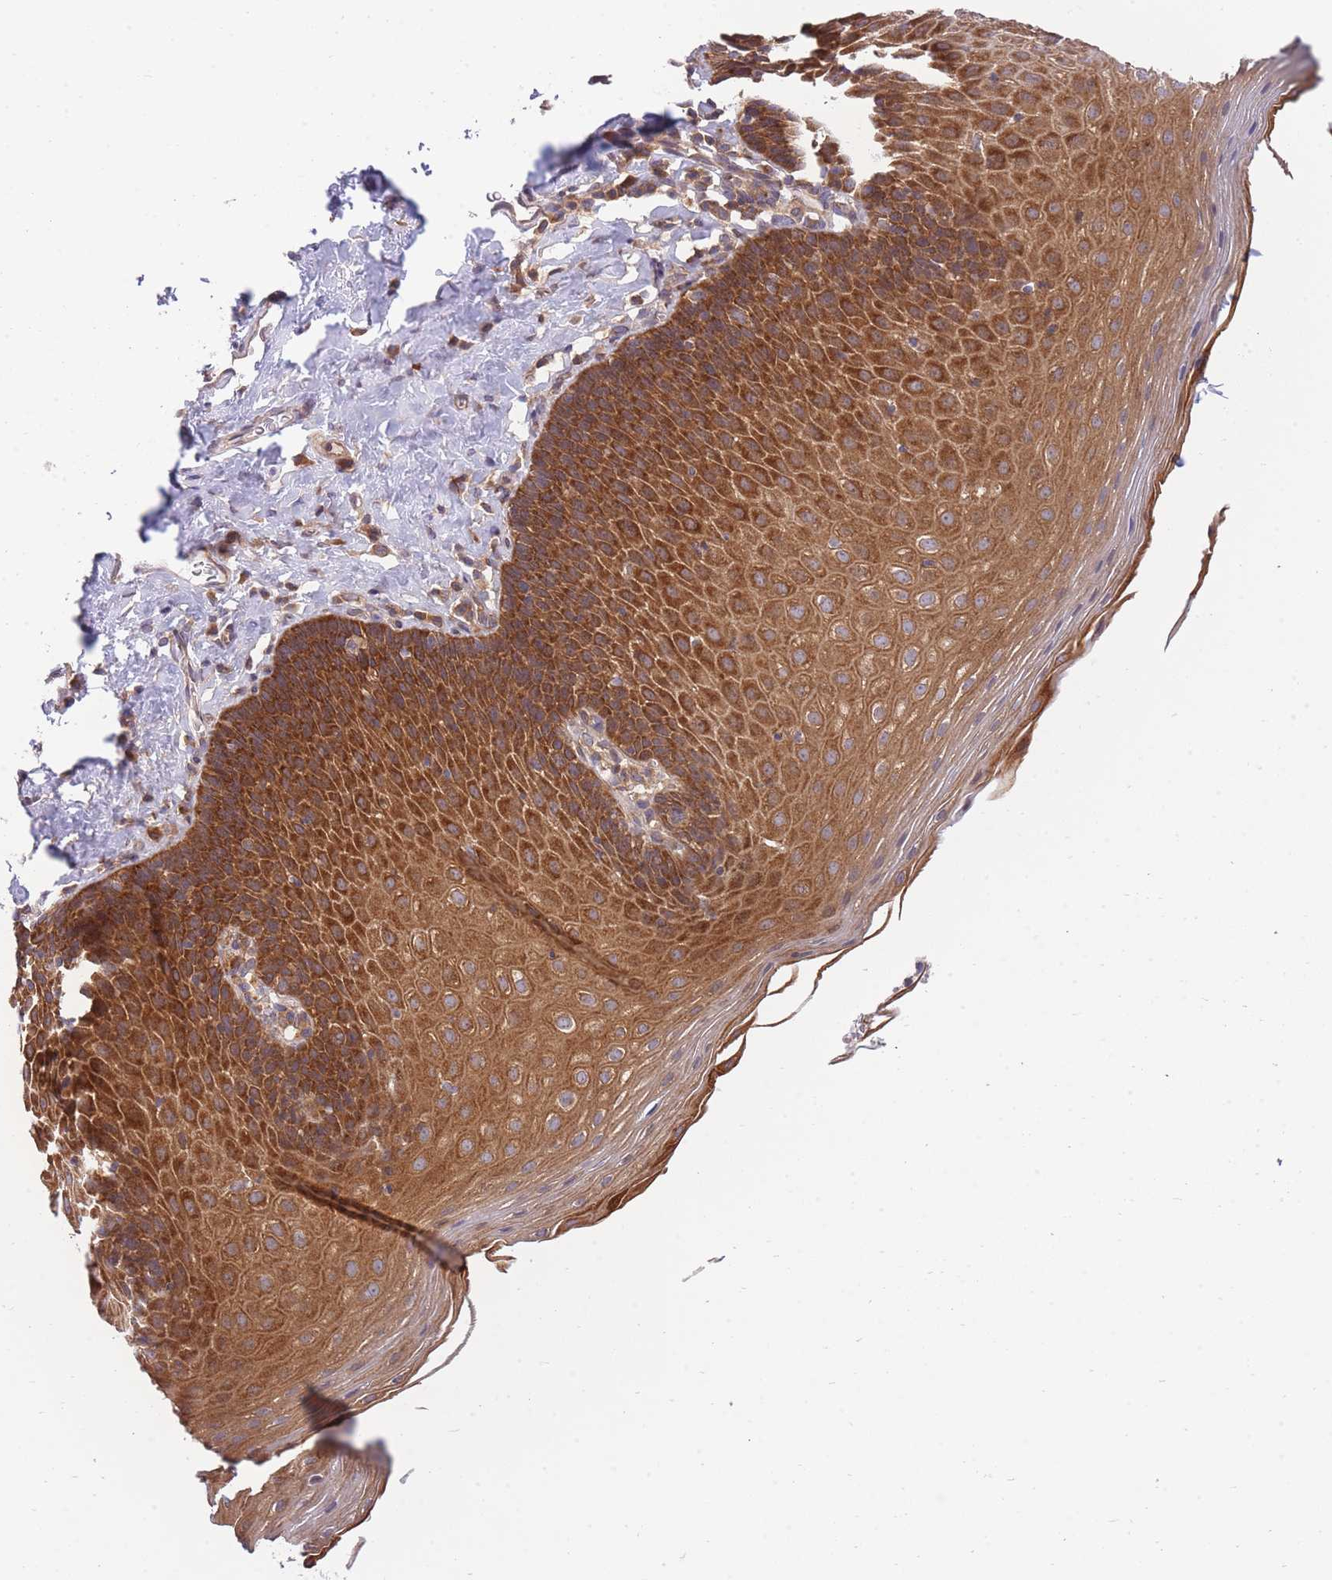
{"staining": {"intensity": "strong", "quantity": ">75%", "location": "cytoplasmic/membranous"}, "tissue": "esophagus", "cell_type": "Squamous epithelial cells", "image_type": "normal", "snomed": [{"axis": "morphology", "description": "Normal tissue, NOS"}, {"axis": "topography", "description": "Esophagus"}], "caption": "Unremarkable esophagus displays strong cytoplasmic/membranous staining in about >75% of squamous epithelial cells, visualized by immunohistochemistry.", "gene": "EIF2B2", "patient": {"sex": "female", "age": 61}}